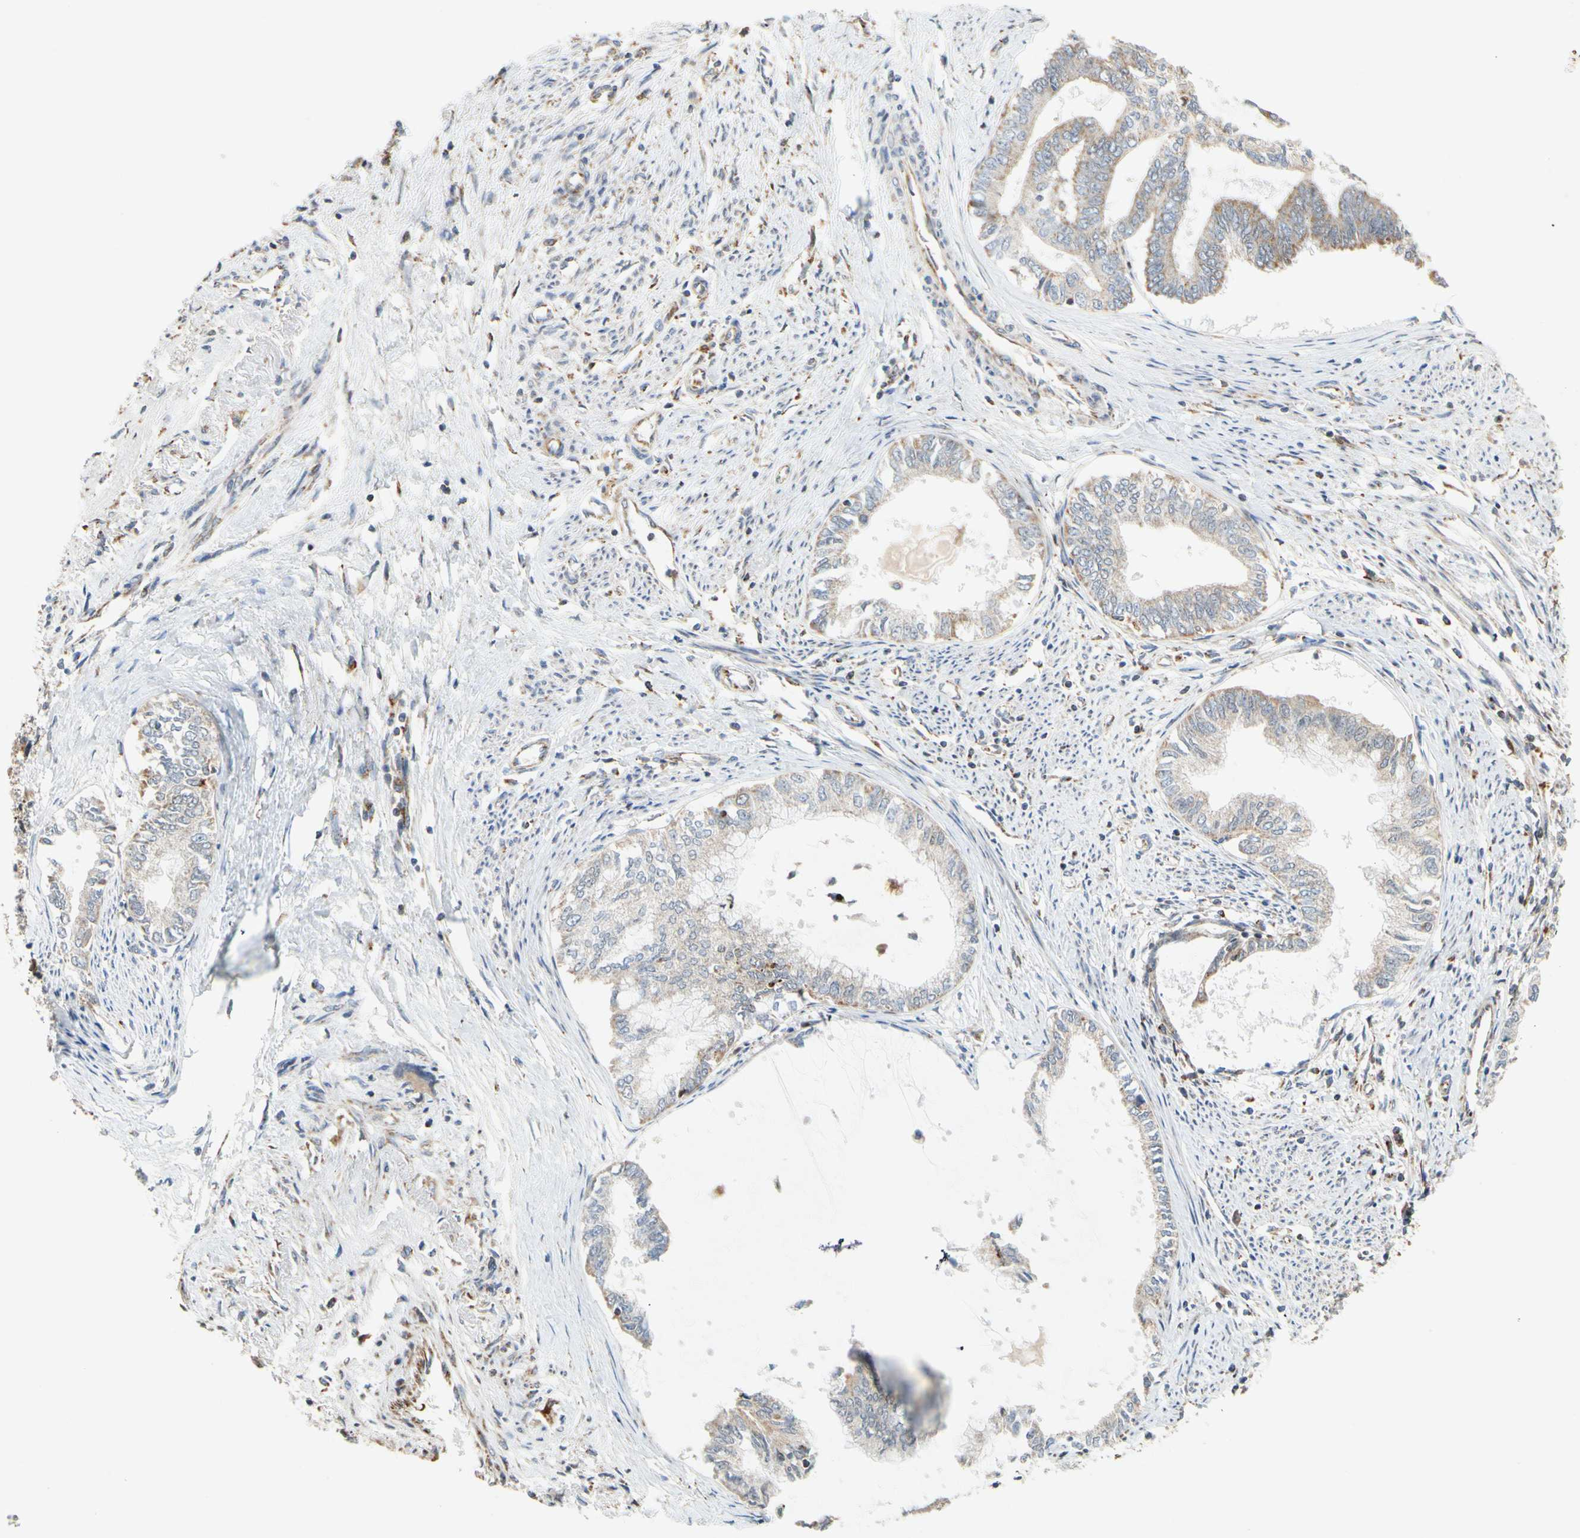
{"staining": {"intensity": "moderate", "quantity": "<25%", "location": "cytoplasmic/membranous"}, "tissue": "endometrial cancer", "cell_type": "Tumor cells", "image_type": "cancer", "snomed": [{"axis": "morphology", "description": "Adenocarcinoma, NOS"}, {"axis": "topography", "description": "Endometrium"}], "caption": "Immunohistochemistry (IHC) image of human endometrial cancer (adenocarcinoma) stained for a protein (brown), which shows low levels of moderate cytoplasmic/membranous positivity in approximately <25% of tumor cells.", "gene": "SFXN3", "patient": {"sex": "female", "age": 86}}